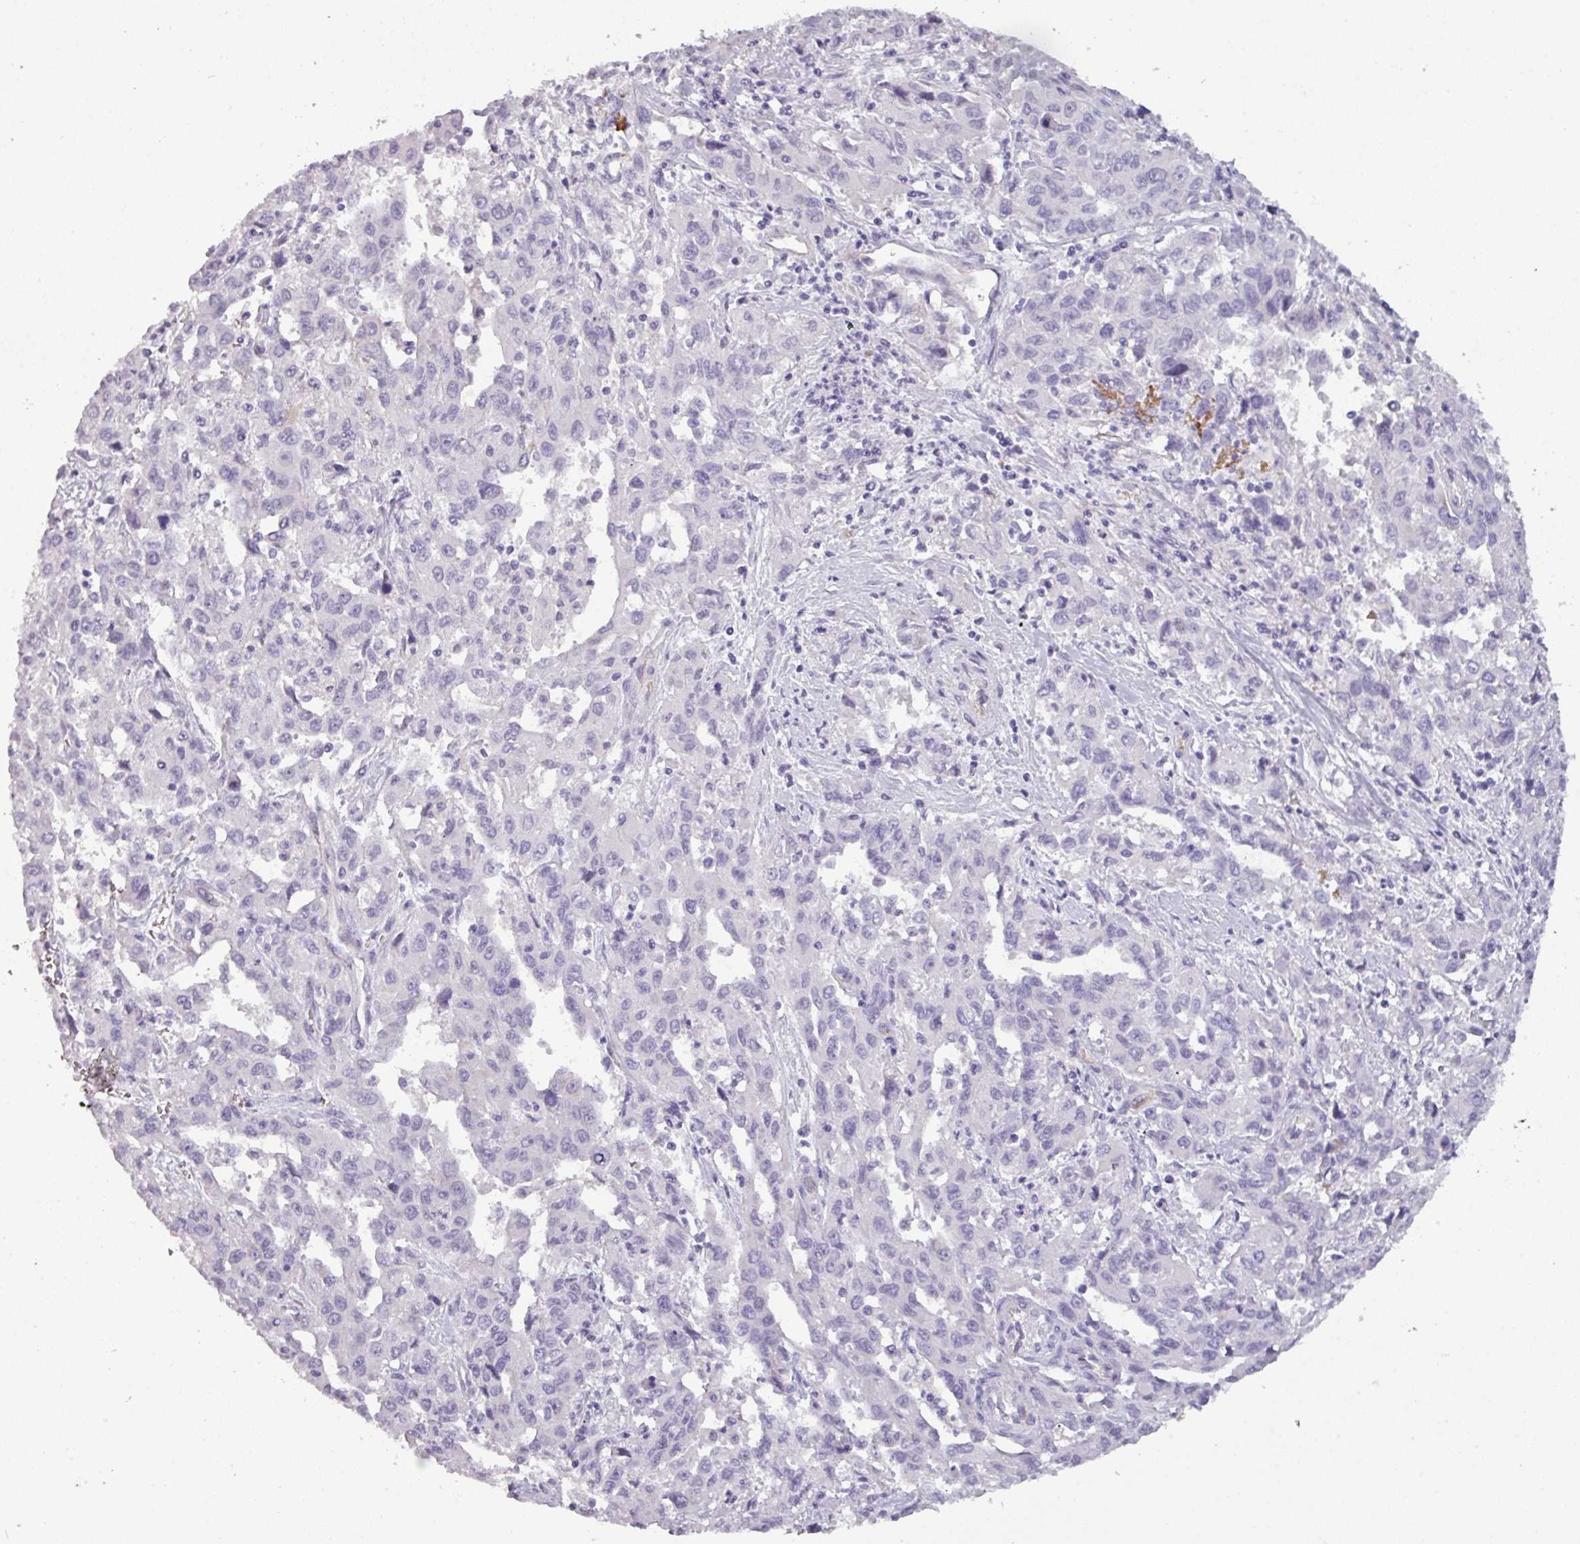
{"staining": {"intensity": "negative", "quantity": "none", "location": "none"}, "tissue": "liver cancer", "cell_type": "Tumor cells", "image_type": "cancer", "snomed": [{"axis": "morphology", "description": "Carcinoma, Hepatocellular, NOS"}, {"axis": "topography", "description": "Liver"}], "caption": "The photomicrograph exhibits no significant positivity in tumor cells of liver hepatocellular carcinoma. The staining was performed using DAB (3,3'-diaminobenzidine) to visualize the protein expression in brown, while the nuclei were stained in blue with hematoxylin (Magnification: 20x).", "gene": "AREL1", "patient": {"sex": "male", "age": 63}}